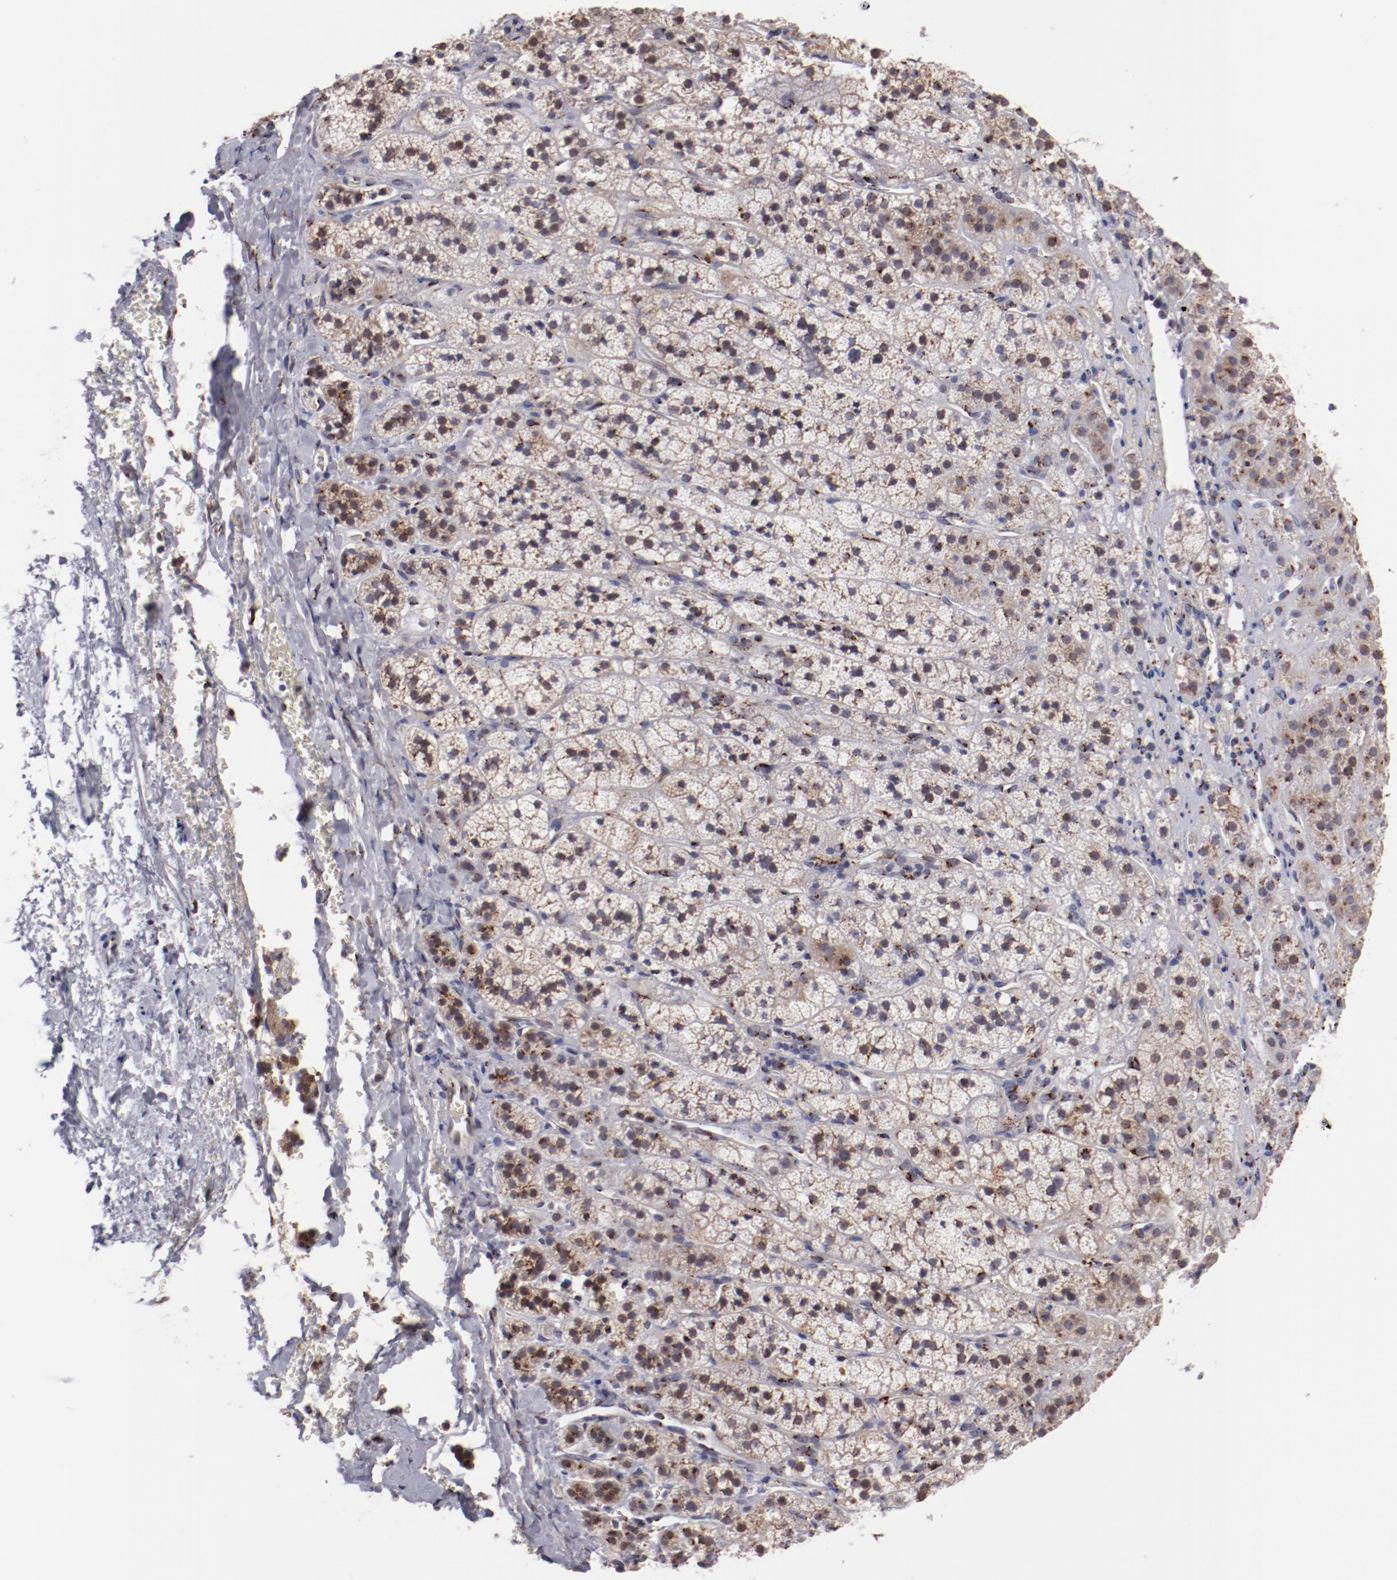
{"staining": {"intensity": "strong", "quantity": "25%-75%", "location": "cytoplasmic/membranous"}, "tissue": "adrenal gland", "cell_type": "Glandular cells", "image_type": "normal", "snomed": [{"axis": "morphology", "description": "Normal tissue, NOS"}, {"axis": "topography", "description": "Adrenal gland"}], "caption": "Glandular cells reveal strong cytoplasmic/membranous staining in about 25%-75% of cells in normal adrenal gland. Using DAB (brown) and hematoxylin (blue) stains, captured at high magnification using brightfield microscopy.", "gene": "GOLIM4", "patient": {"sex": "female", "age": 44}}